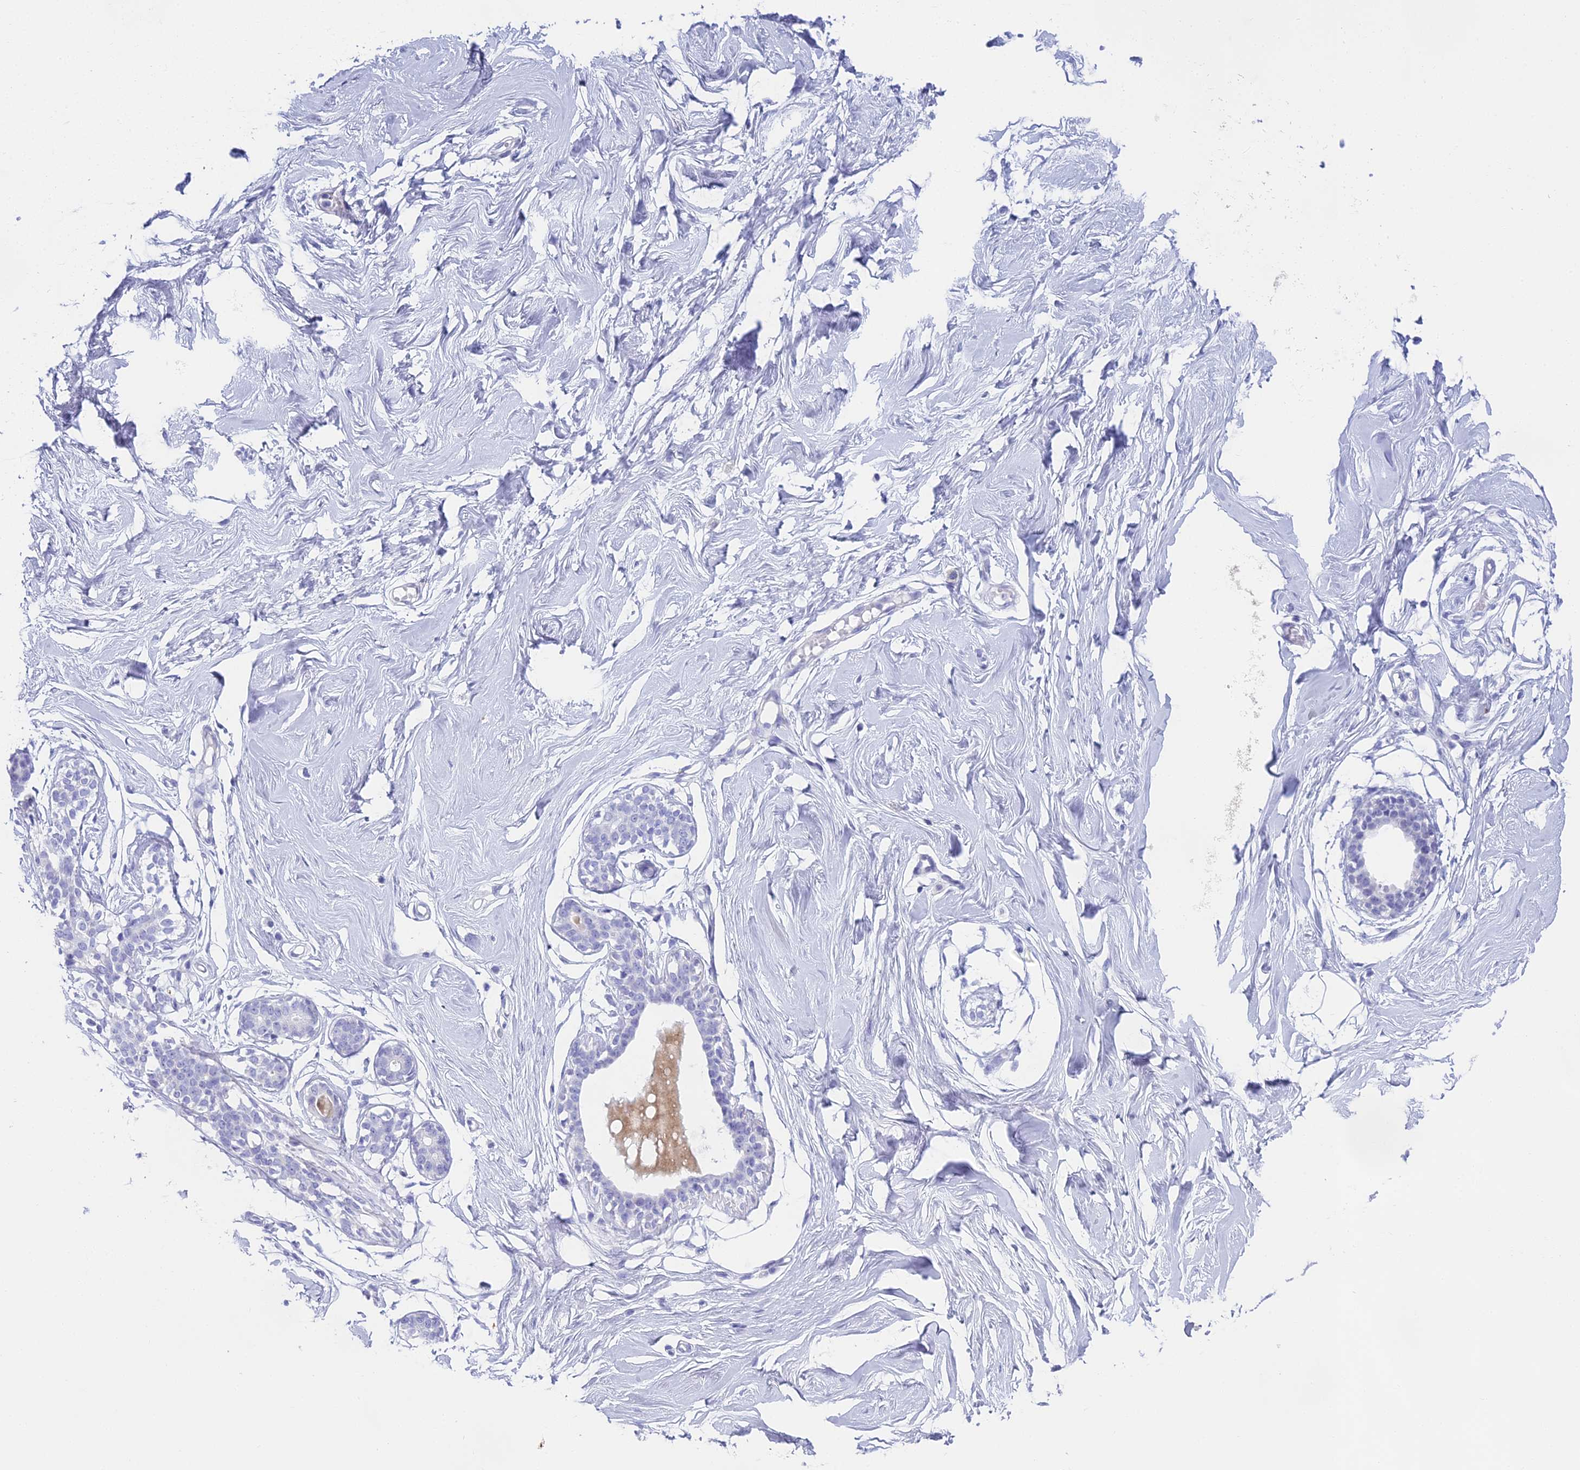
{"staining": {"intensity": "negative", "quantity": "none", "location": "none"}, "tissue": "breast", "cell_type": "Adipocytes", "image_type": "normal", "snomed": [{"axis": "morphology", "description": "Normal tissue, NOS"}, {"axis": "morphology", "description": "Adenoma, NOS"}, {"axis": "topography", "description": "Breast"}], "caption": "Immunohistochemical staining of normal human breast shows no significant positivity in adipocytes. (IHC, brightfield microscopy, high magnification).", "gene": "UNC80", "patient": {"sex": "female", "age": 23}}